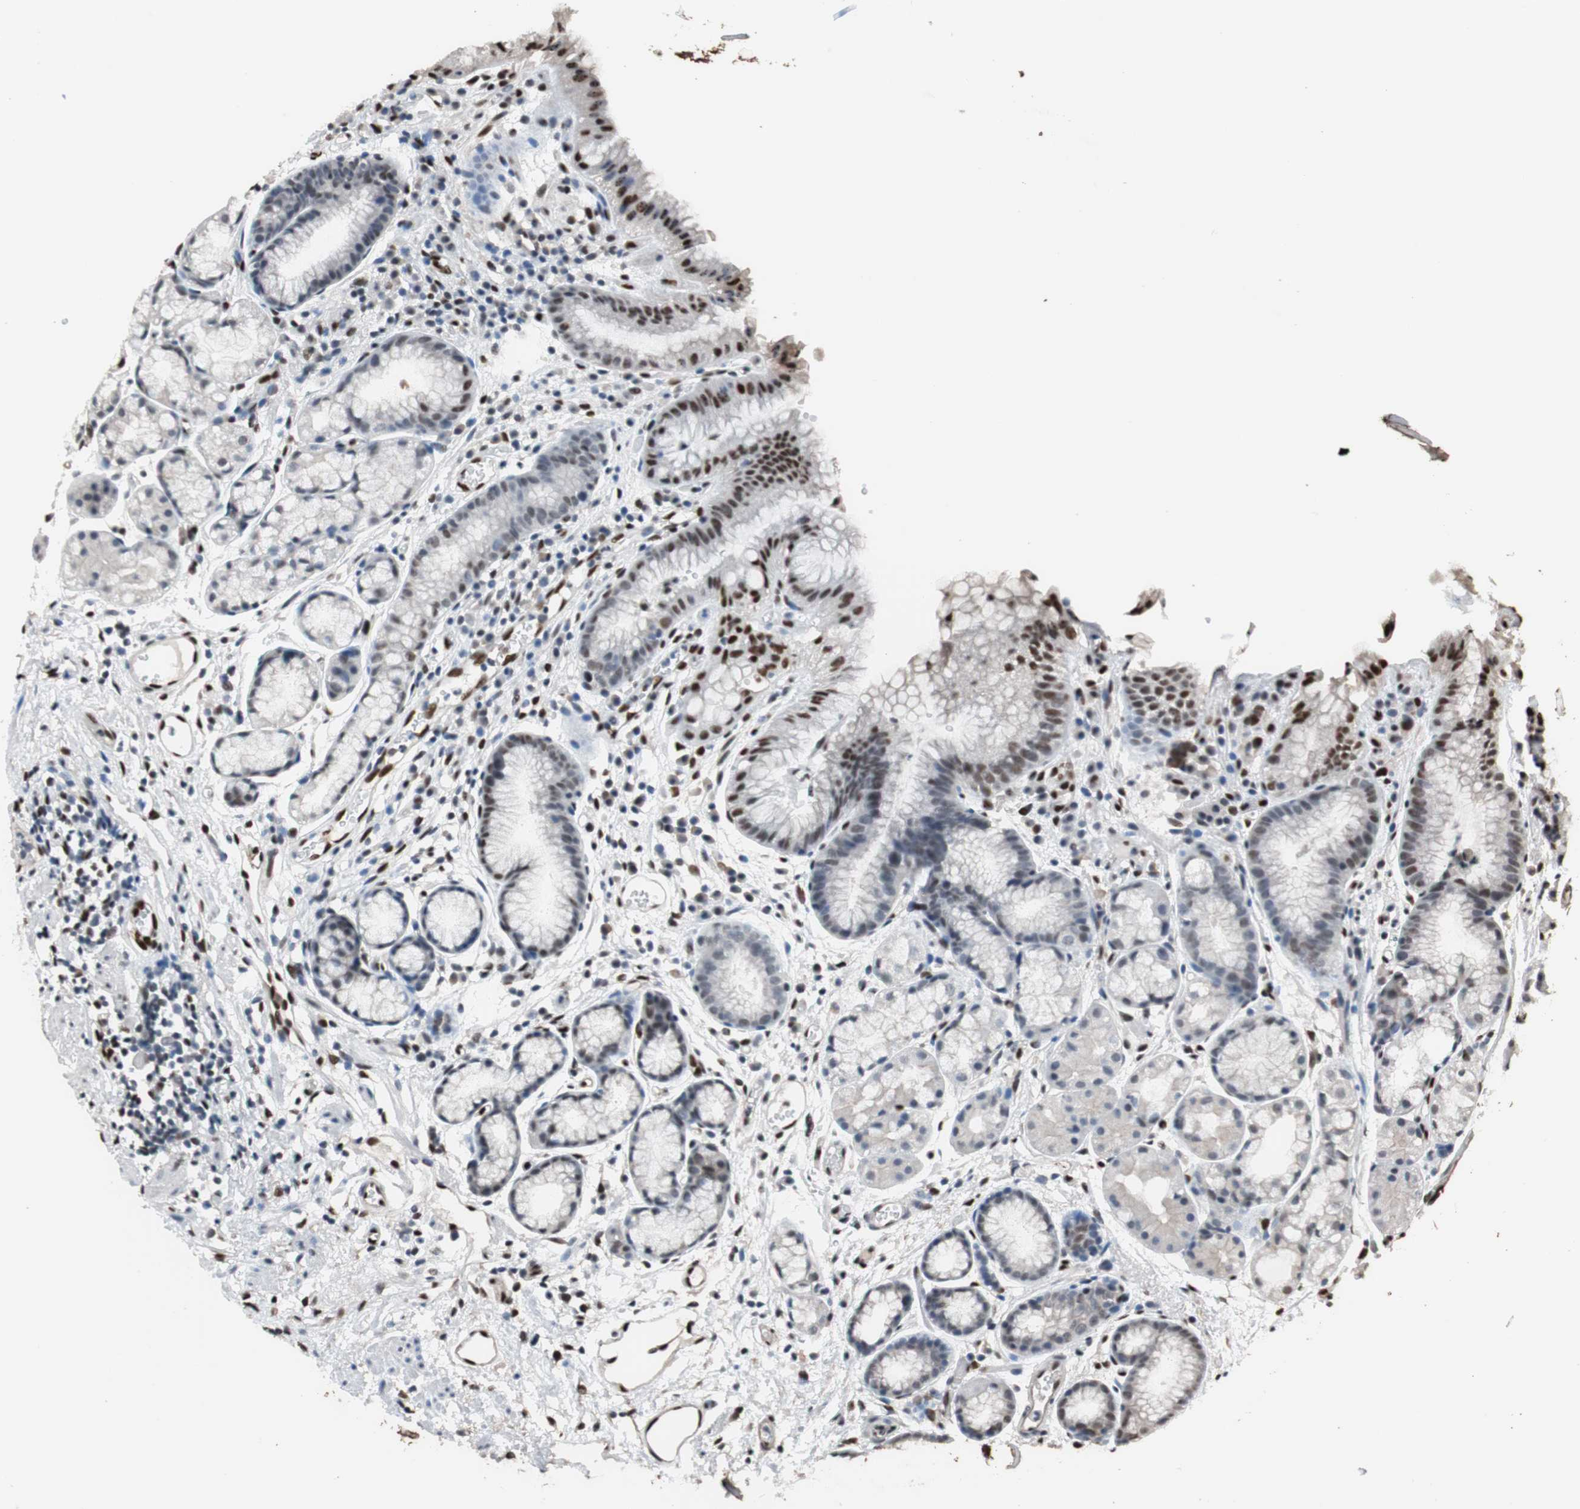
{"staining": {"intensity": "moderate", "quantity": "<25%", "location": "nuclear"}, "tissue": "stomach", "cell_type": "Glandular cells", "image_type": "normal", "snomed": [{"axis": "morphology", "description": "Normal tissue, NOS"}, {"axis": "topography", "description": "Stomach, upper"}], "caption": "Immunohistochemical staining of benign human stomach demonstrates <25% levels of moderate nuclear protein positivity in approximately <25% of glandular cells.", "gene": "PML", "patient": {"sex": "male", "age": 72}}